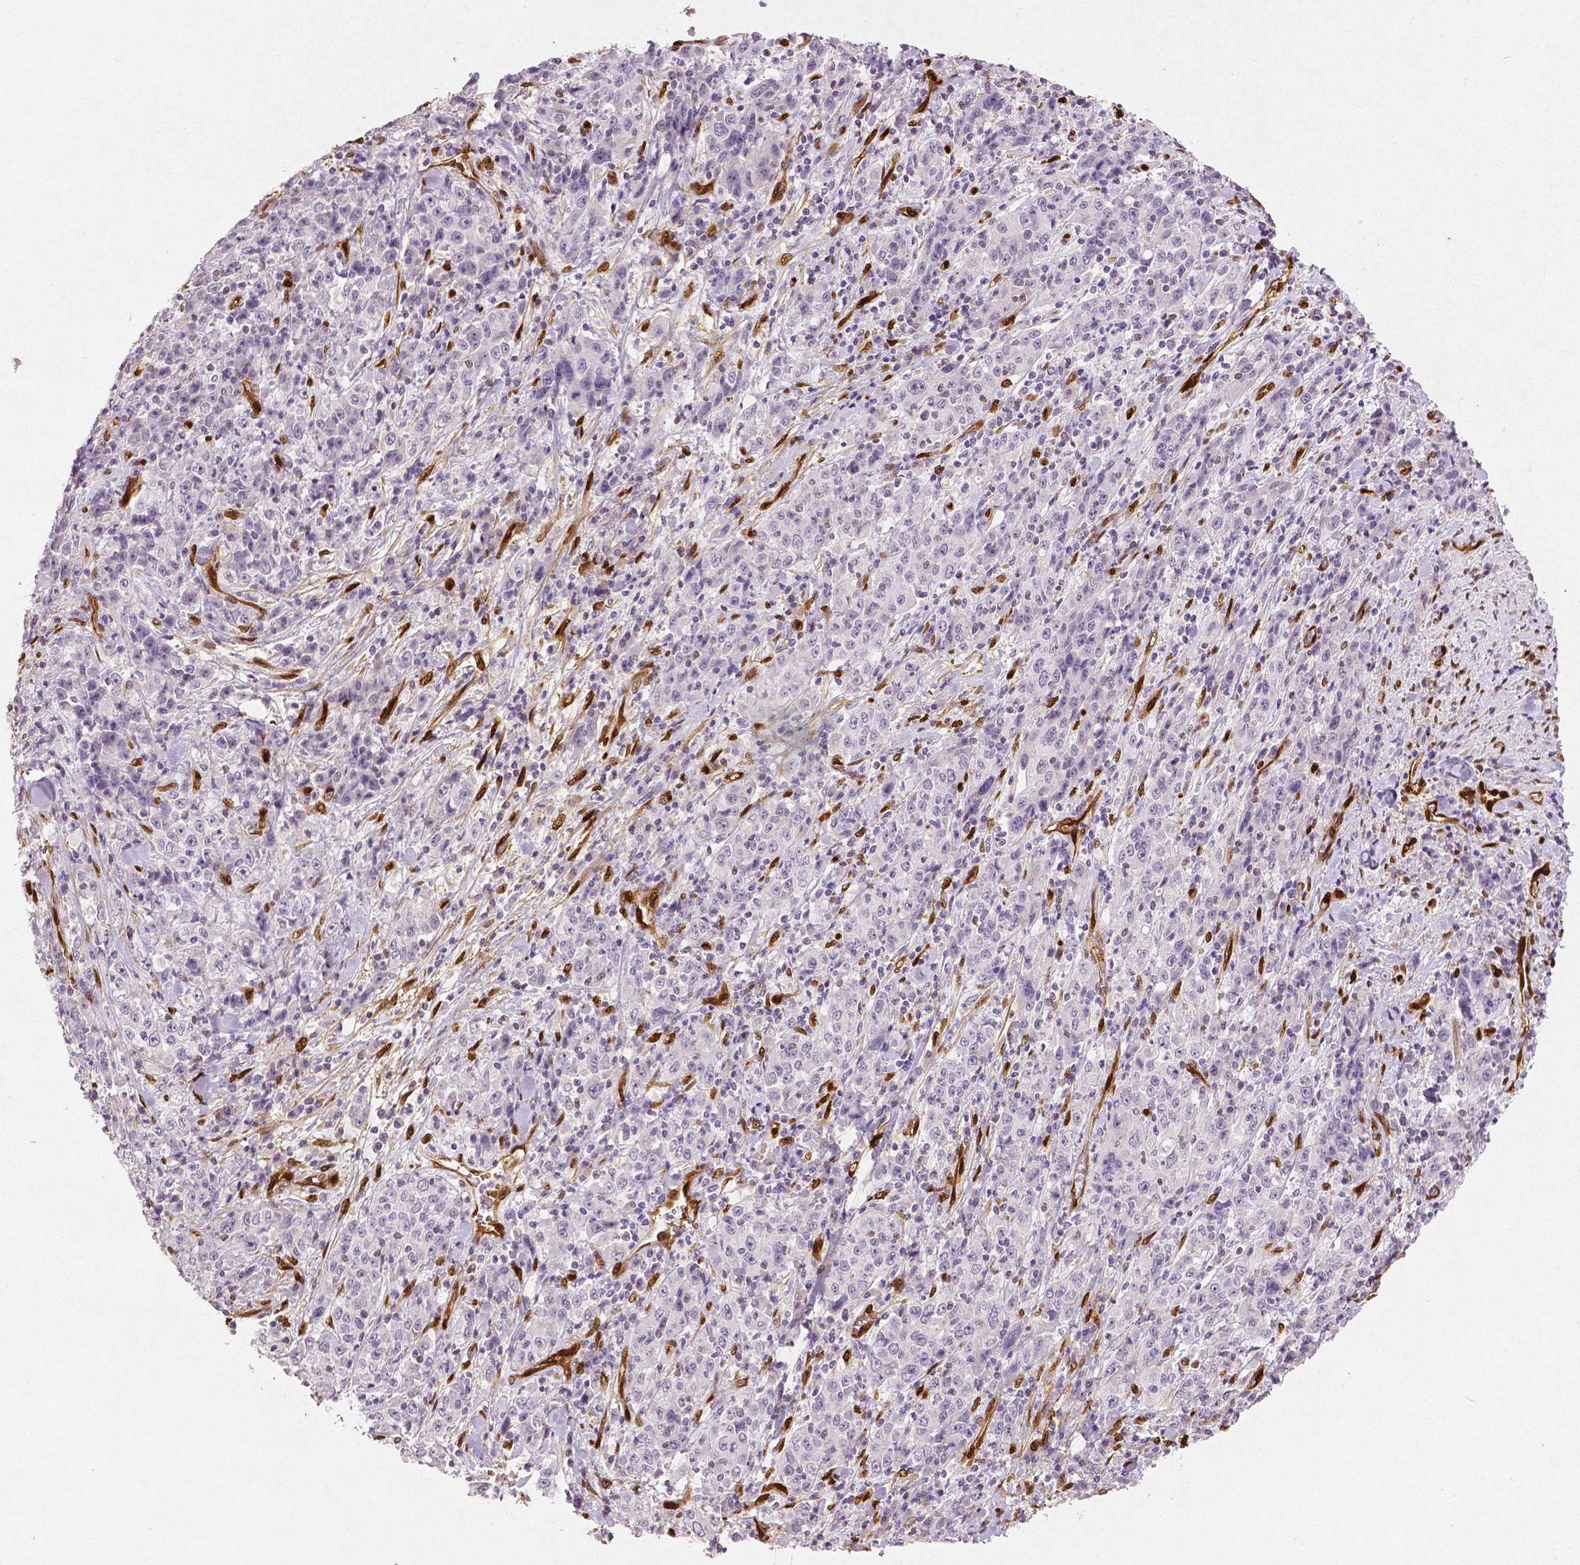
{"staining": {"intensity": "negative", "quantity": "none", "location": "none"}, "tissue": "stomach cancer", "cell_type": "Tumor cells", "image_type": "cancer", "snomed": [{"axis": "morphology", "description": "Normal tissue, NOS"}, {"axis": "morphology", "description": "Adenocarcinoma, NOS"}, {"axis": "topography", "description": "Stomach, upper"}, {"axis": "topography", "description": "Stomach"}], "caption": "Immunohistochemistry (IHC) image of neoplastic tissue: human adenocarcinoma (stomach) stained with DAB displays no significant protein staining in tumor cells.", "gene": "WWTR1", "patient": {"sex": "male", "age": 59}}